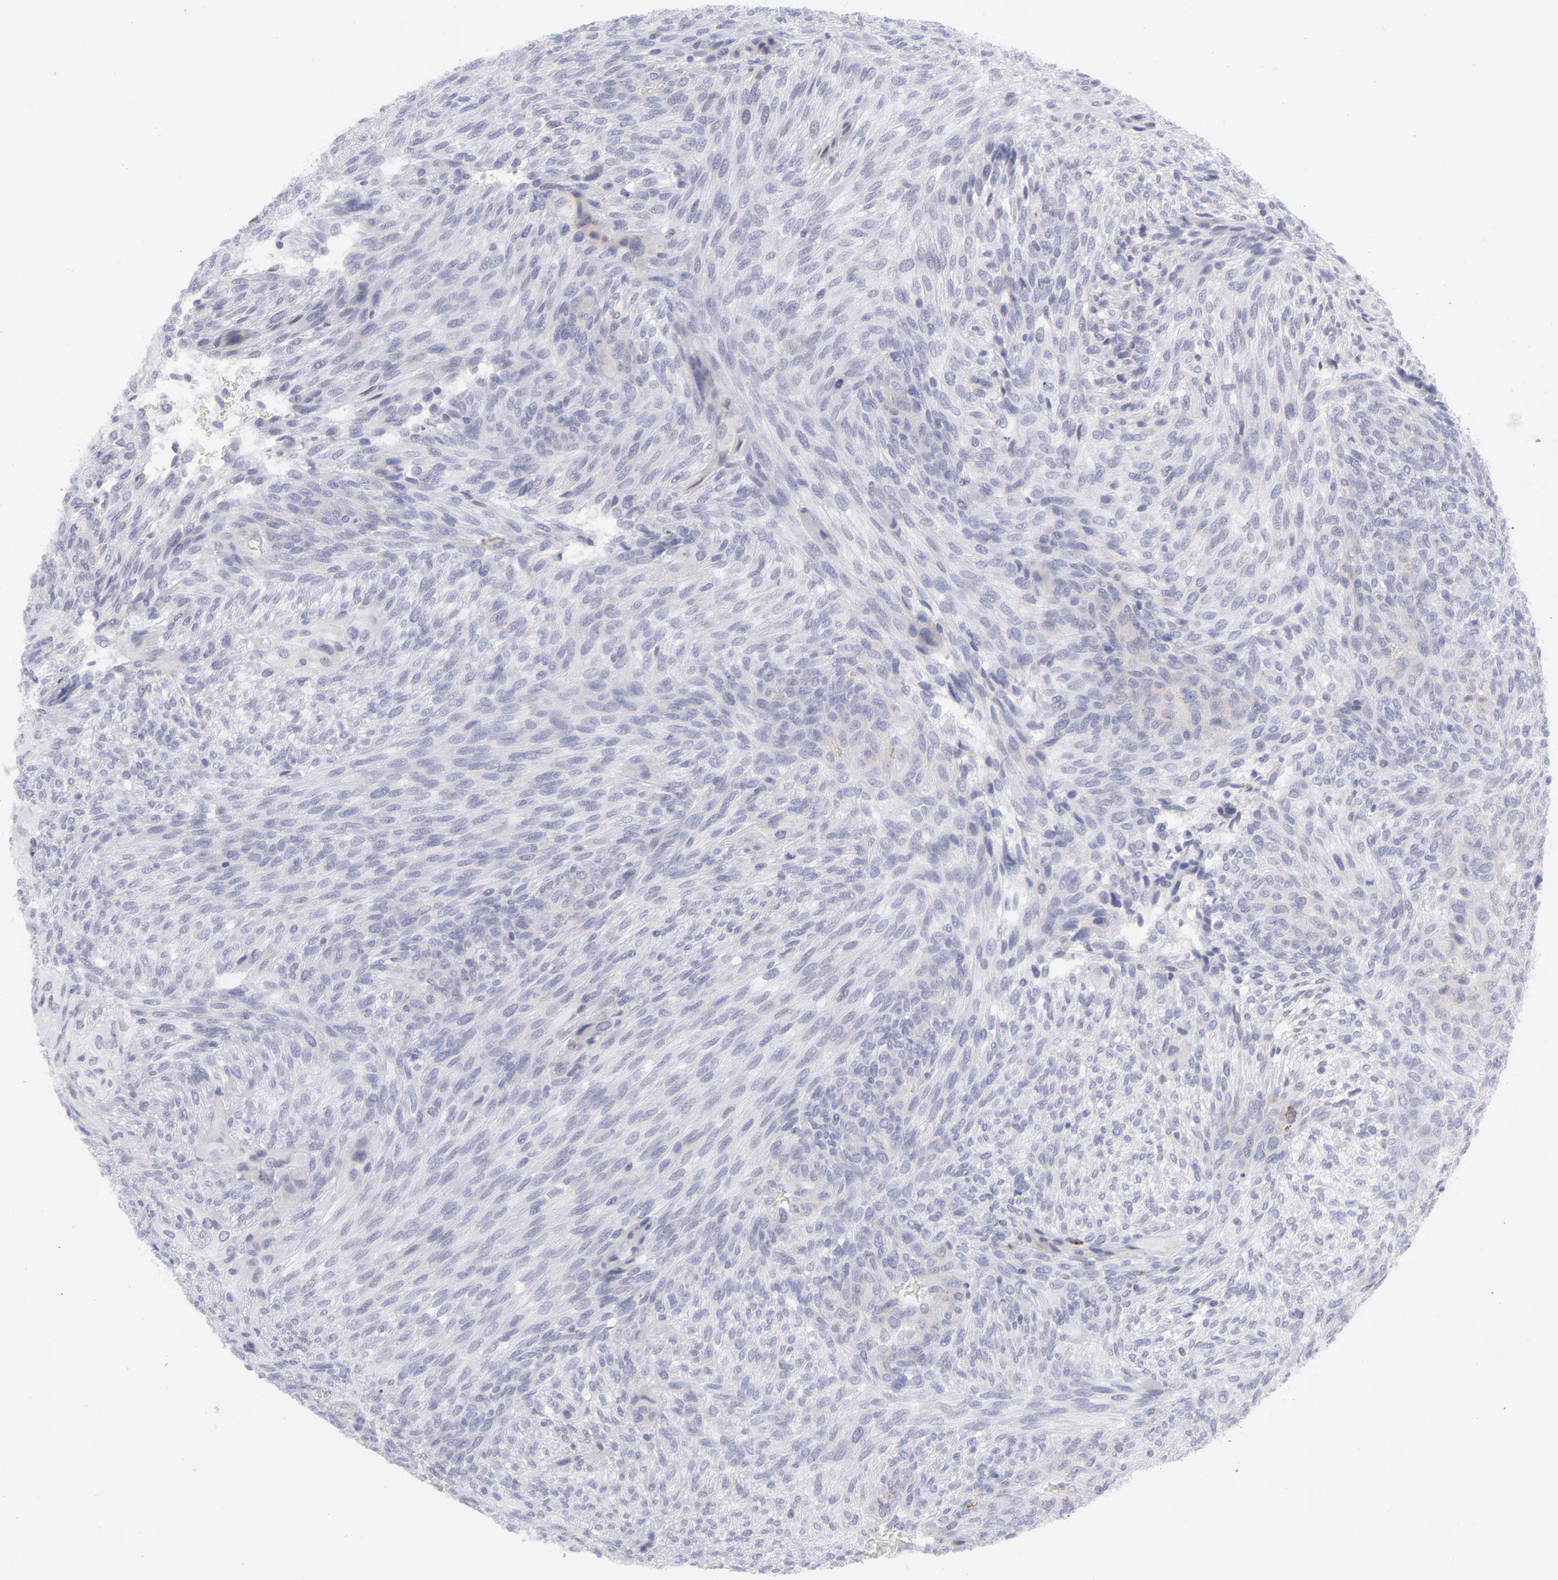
{"staining": {"intensity": "negative", "quantity": "none", "location": "none"}, "tissue": "glioma", "cell_type": "Tumor cells", "image_type": "cancer", "snomed": [{"axis": "morphology", "description": "Glioma, malignant, High grade"}, {"axis": "topography", "description": "Cerebral cortex"}], "caption": "Histopathology image shows no protein positivity in tumor cells of malignant glioma (high-grade) tissue.", "gene": "MTHFD2", "patient": {"sex": "female", "age": 55}}